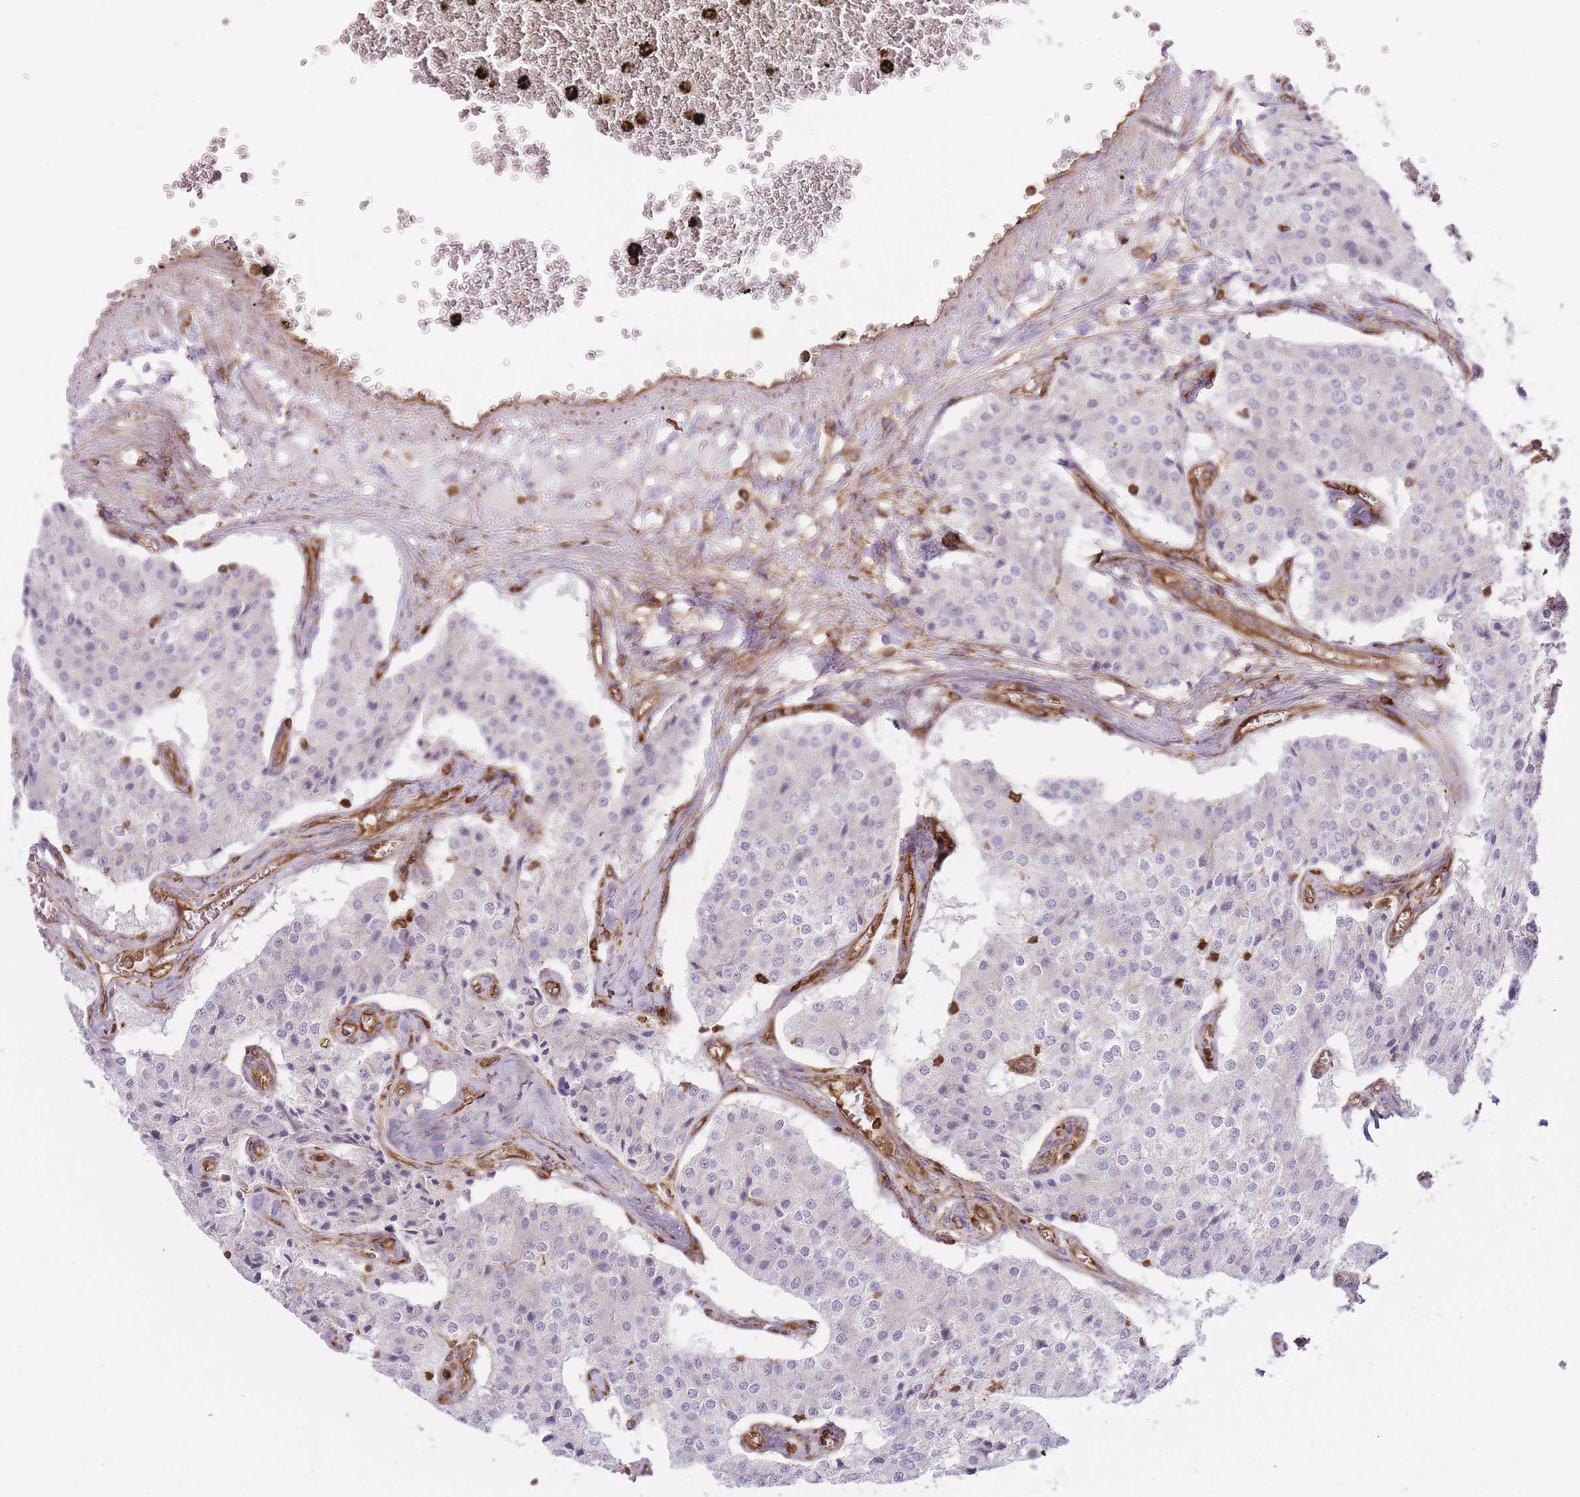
{"staining": {"intensity": "negative", "quantity": "none", "location": "none"}, "tissue": "carcinoid", "cell_type": "Tumor cells", "image_type": "cancer", "snomed": [{"axis": "morphology", "description": "Carcinoid, malignant, NOS"}, {"axis": "topography", "description": "Colon"}], "caption": "DAB immunohistochemical staining of carcinoid shows no significant expression in tumor cells. (DAB (3,3'-diaminobenzidine) immunohistochemistry (IHC) with hematoxylin counter stain).", "gene": "MSN", "patient": {"sex": "female", "age": 52}}